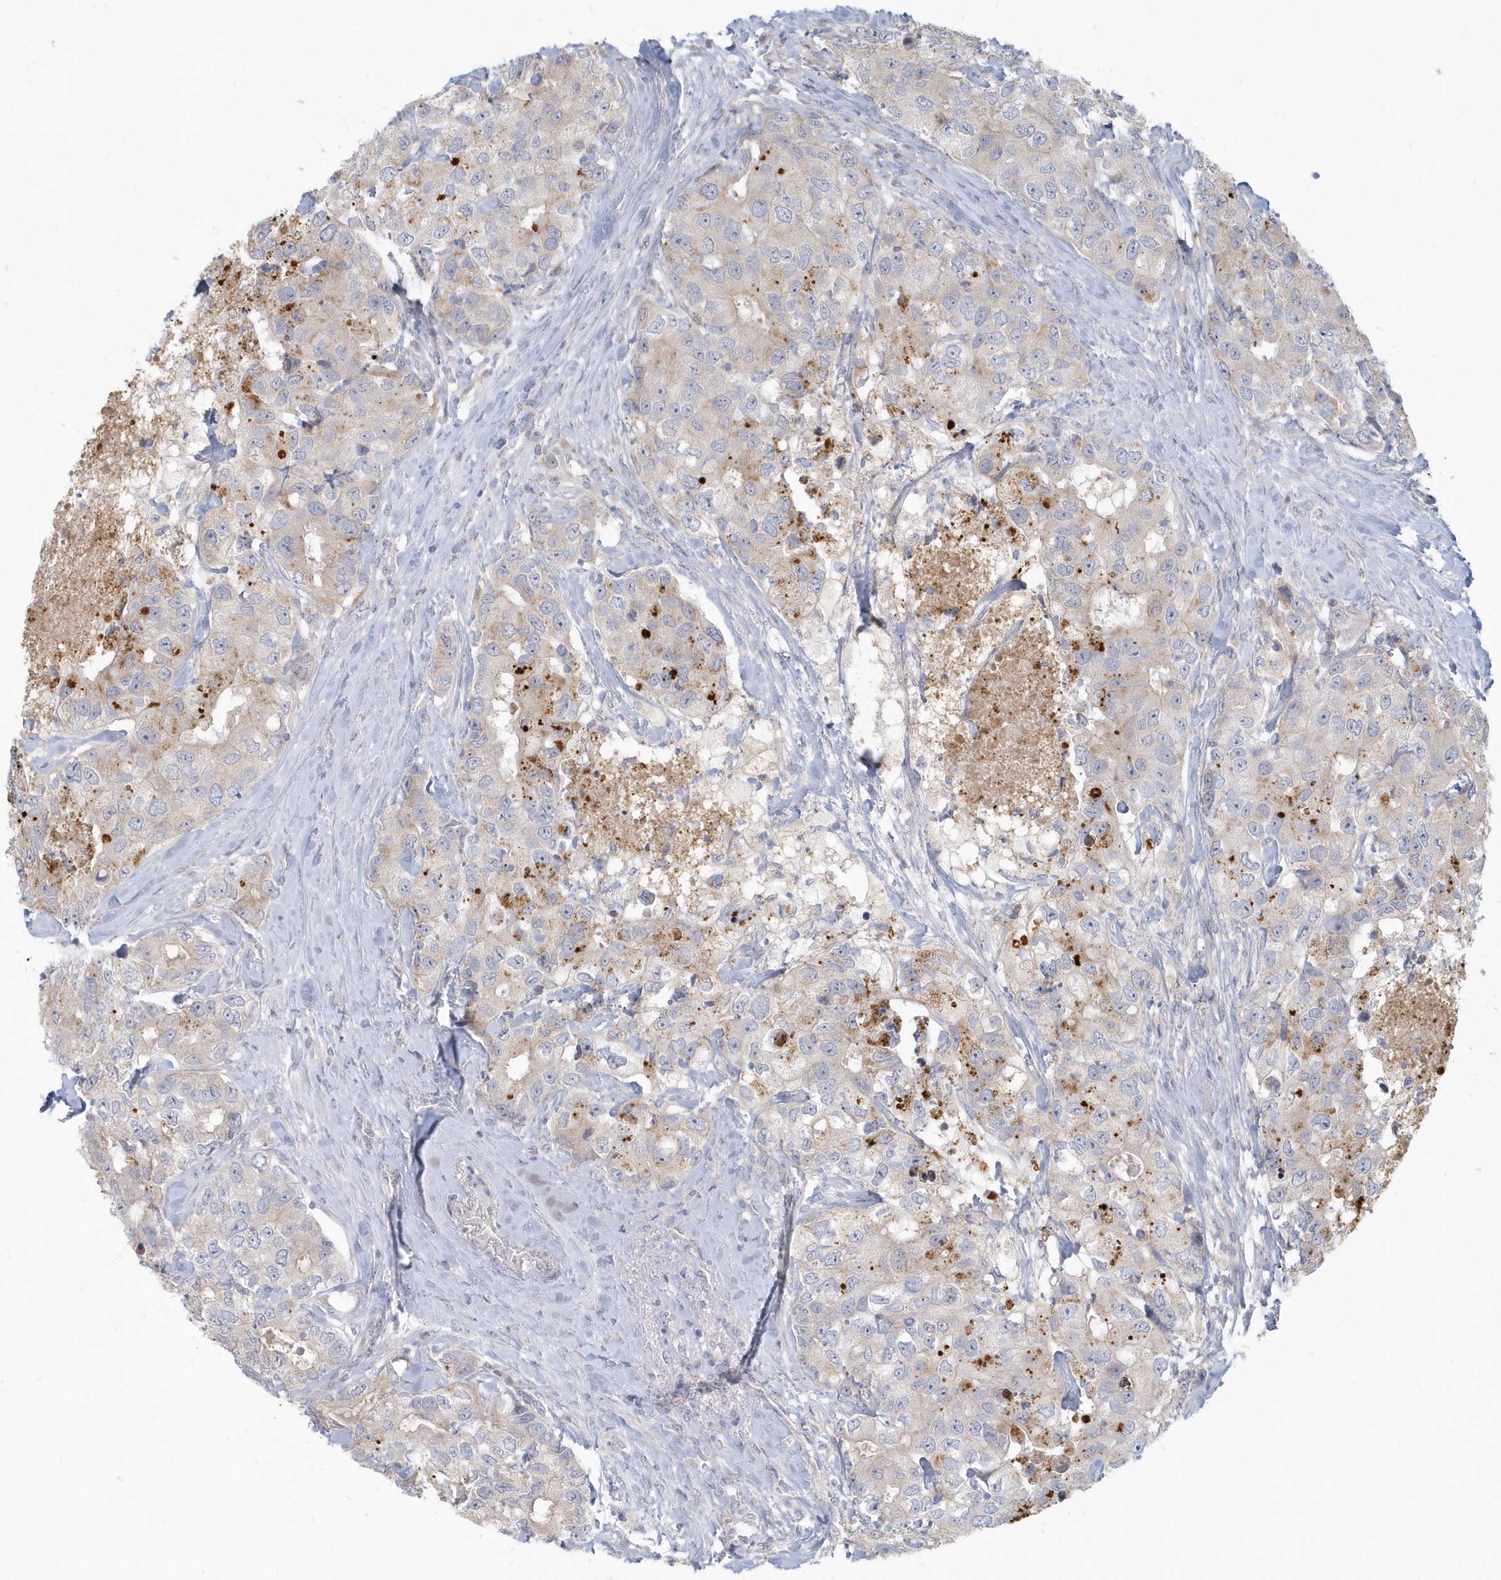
{"staining": {"intensity": "moderate", "quantity": "<25%", "location": "cytoplasmic/membranous"}, "tissue": "breast cancer", "cell_type": "Tumor cells", "image_type": "cancer", "snomed": [{"axis": "morphology", "description": "Duct carcinoma"}, {"axis": "topography", "description": "Breast"}], "caption": "Protein expression analysis of human breast cancer (infiltrating ductal carcinoma) reveals moderate cytoplasmic/membranous positivity in about <25% of tumor cells.", "gene": "NAPB", "patient": {"sex": "female", "age": 62}}